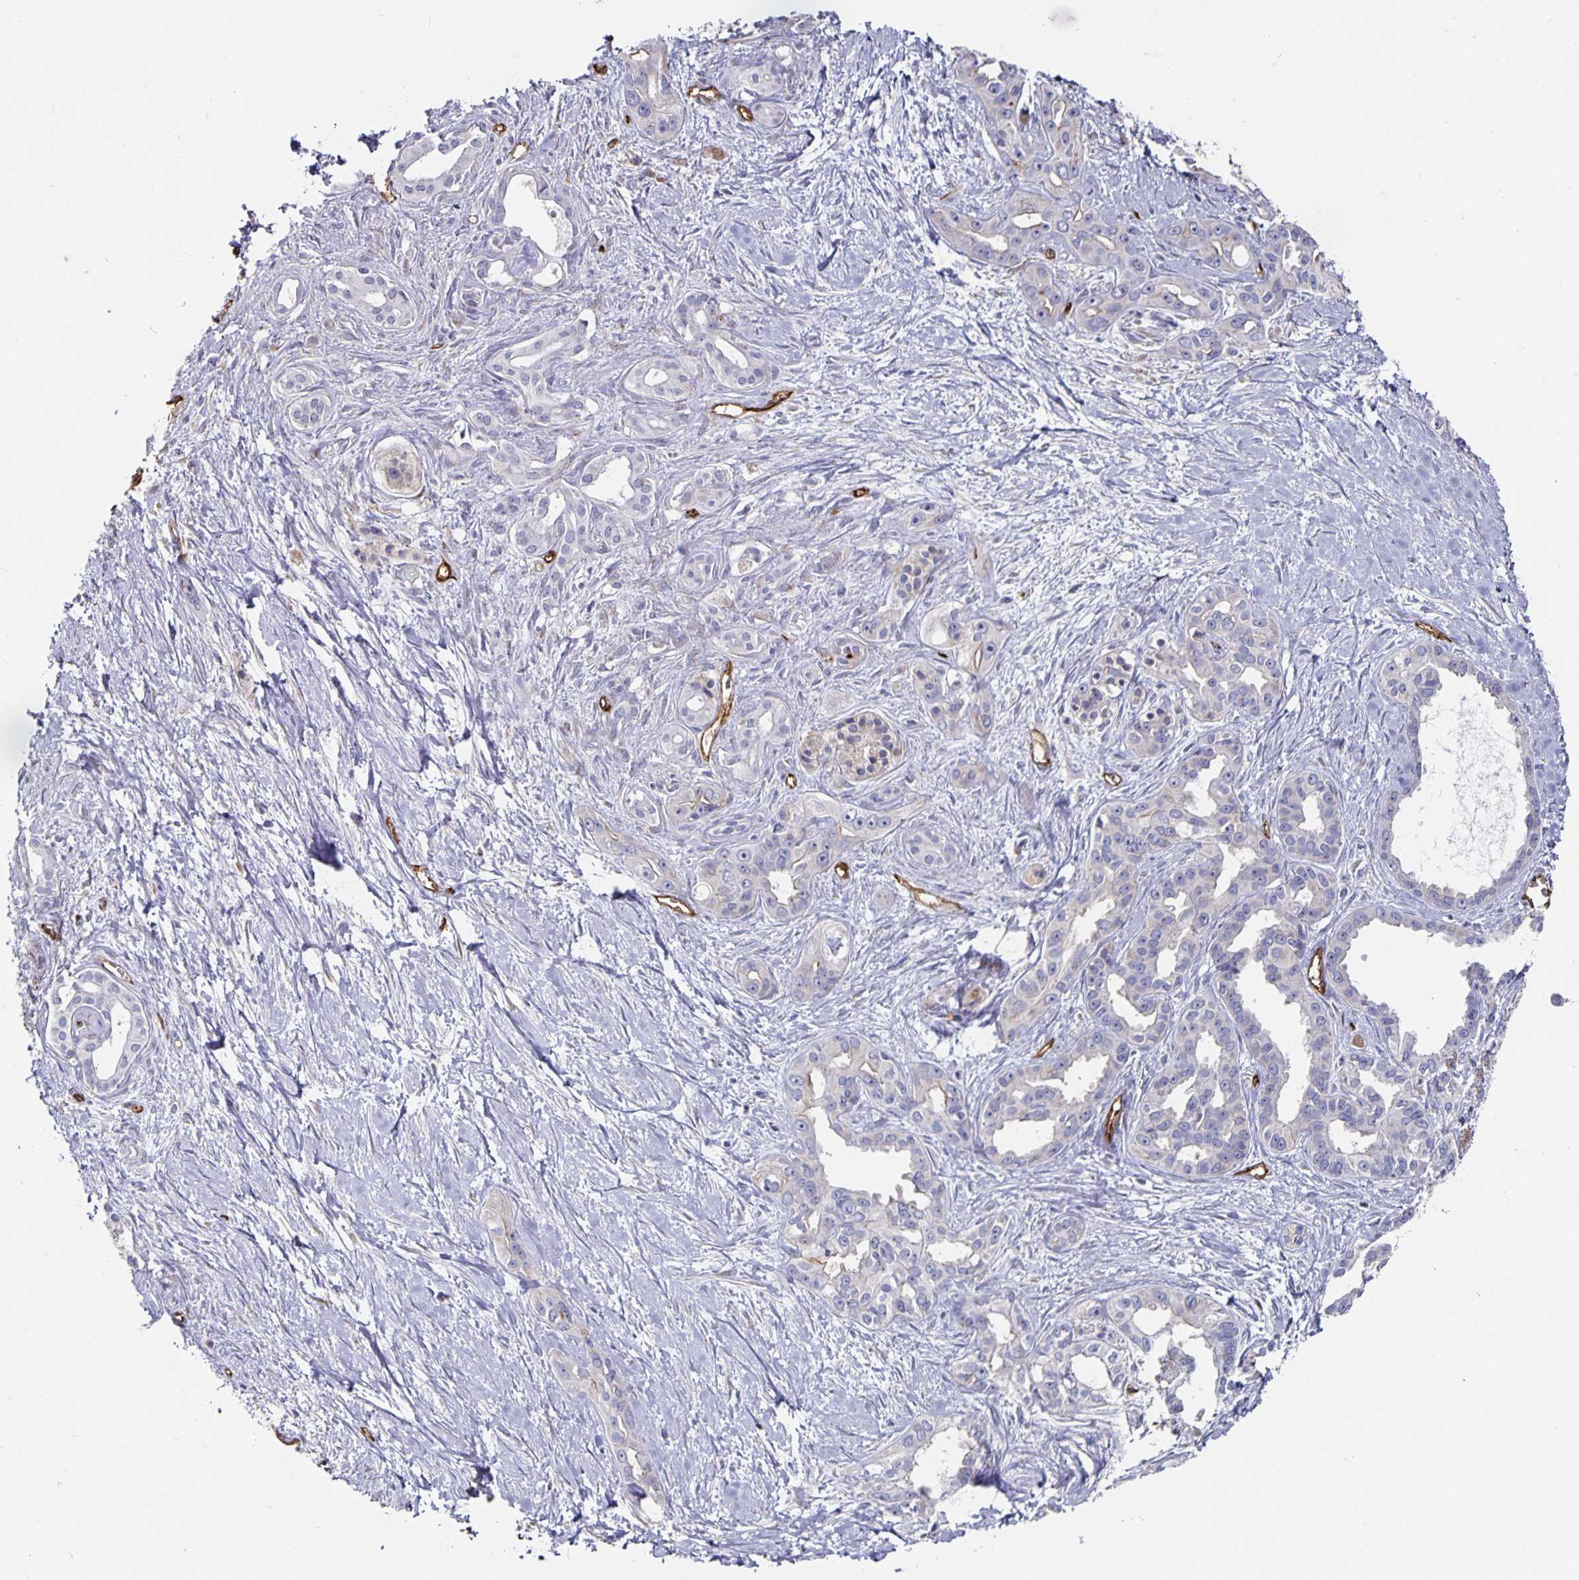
{"staining": {"intensity": "negative", "quantity": "none", "location": "none"}, "tissue": "pancreatic cancer", "cell_type": "Tumor cells", "image_type": "cancer", "snomed": [{"axis": "morphology", "description": "Adenocarcinoma, NOS"}, {"axis": "topography", "description": "Pancreas"}], "caption": "A histopathology image of pancreatic cancer (adenocarcinoma) stained for a protein demonstrates no brown staining in tumor cells. (Stains: DAB (3,3'-diaminobenzidine) IHC with hematoxylin counter stain, Microscopy: brightfield microscopy at high magnification).", "gene": "PODXL", "patient": {"sex": "female", "age": 50}}